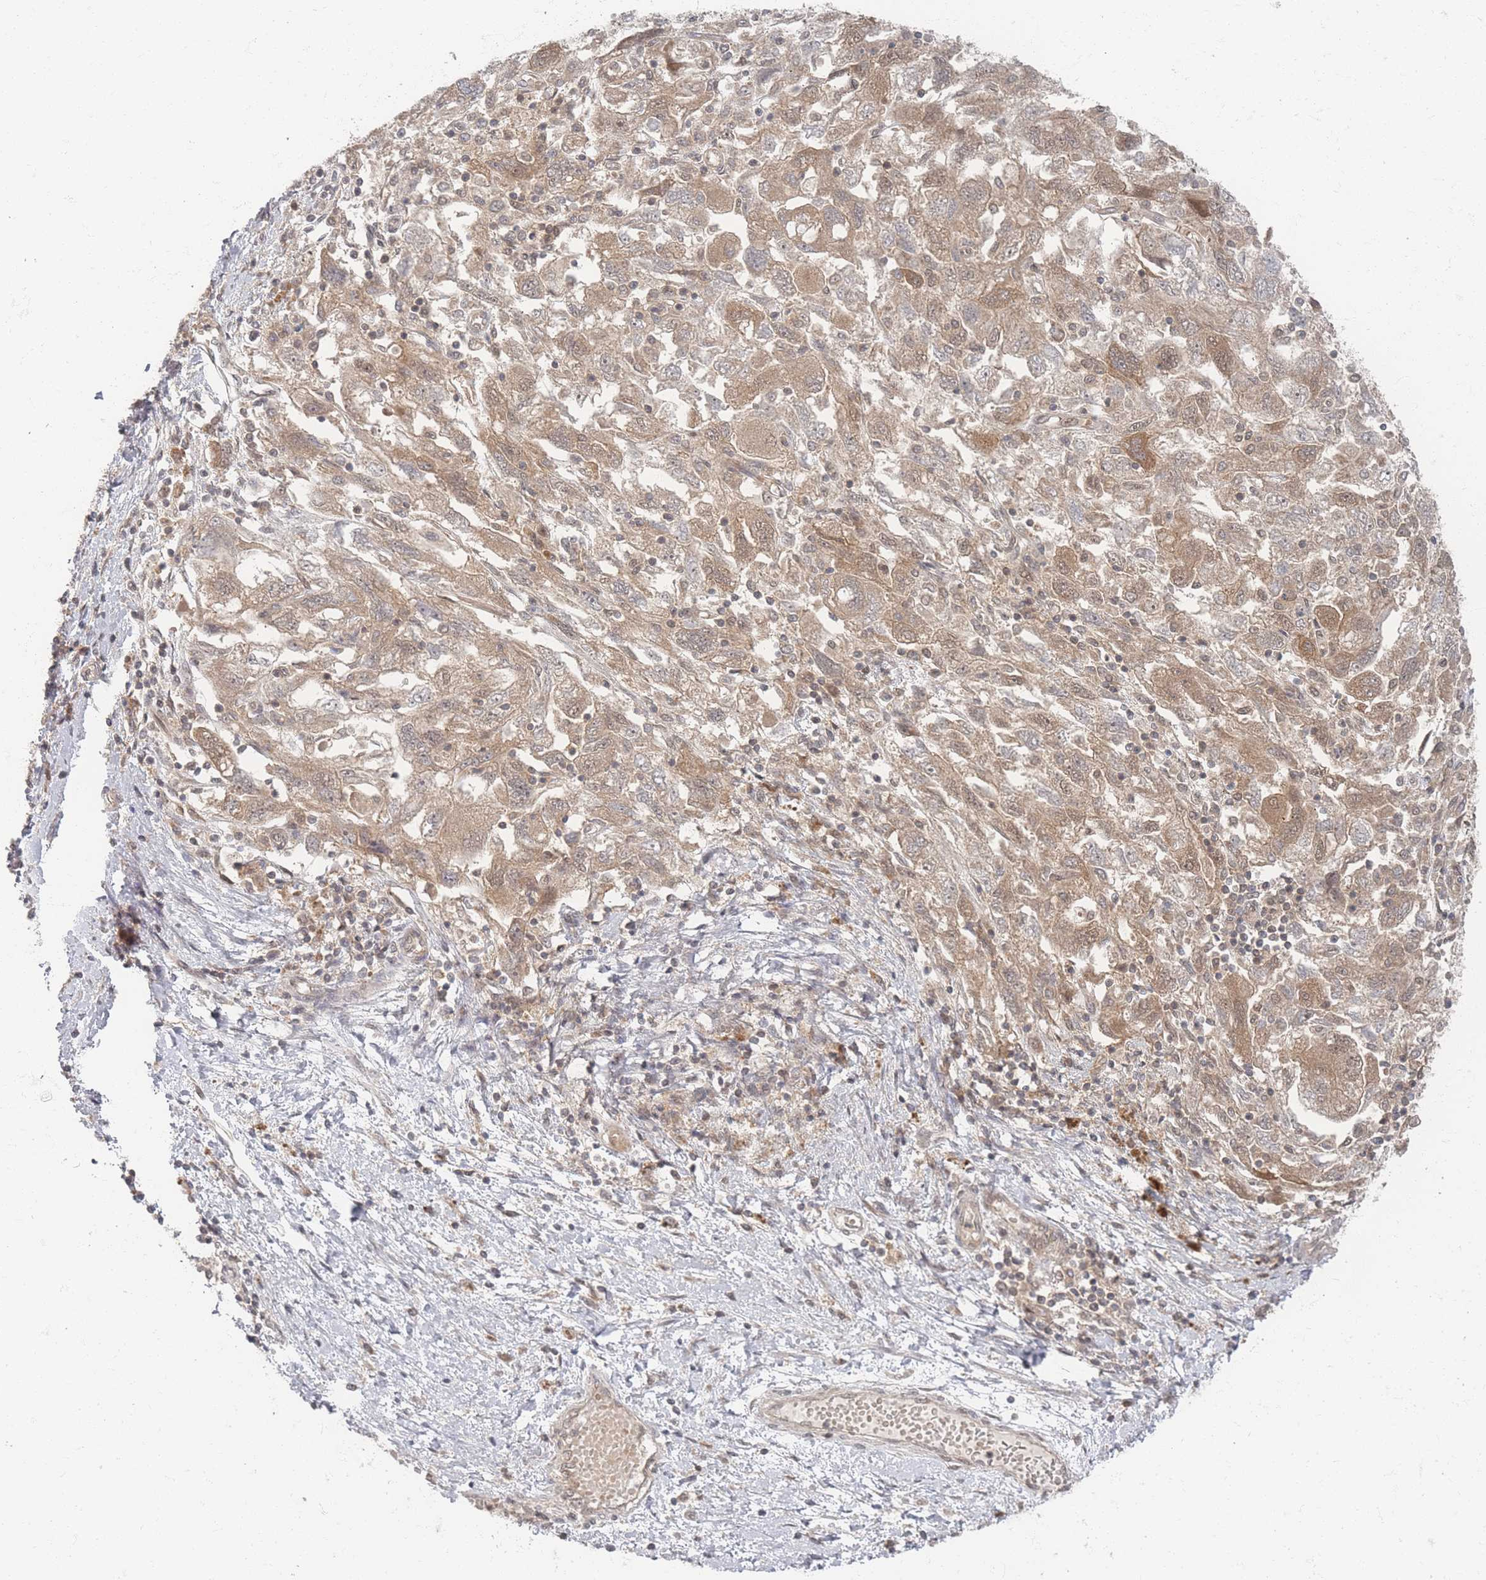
{"staining": {"intensity": "moderate", "quantity": ">75%", "location": "cytoplasmic/membranous"}, "tissue": "ovarian cancer", "cell_type": "Tumor cells", "image_type": "cancer", "snomed": [{"axis": "morphology", "description": "Carcinoma, NOS"}, {"axis": "morphology", "description": "Cystadenocarcinoma, serous, NOS"}, {"axis": "topography", "description": "Ovary"}], "caption": "High-power microscopy captured an immunohistochemistry (IHC) photomicrograph of ovarian cancer, revealing moderate cytoplasmic/membranous positivity in approximately >75% of tumor cells.", "gene": "PSMD9", "patient": {"sex": "female", "age": 69}}